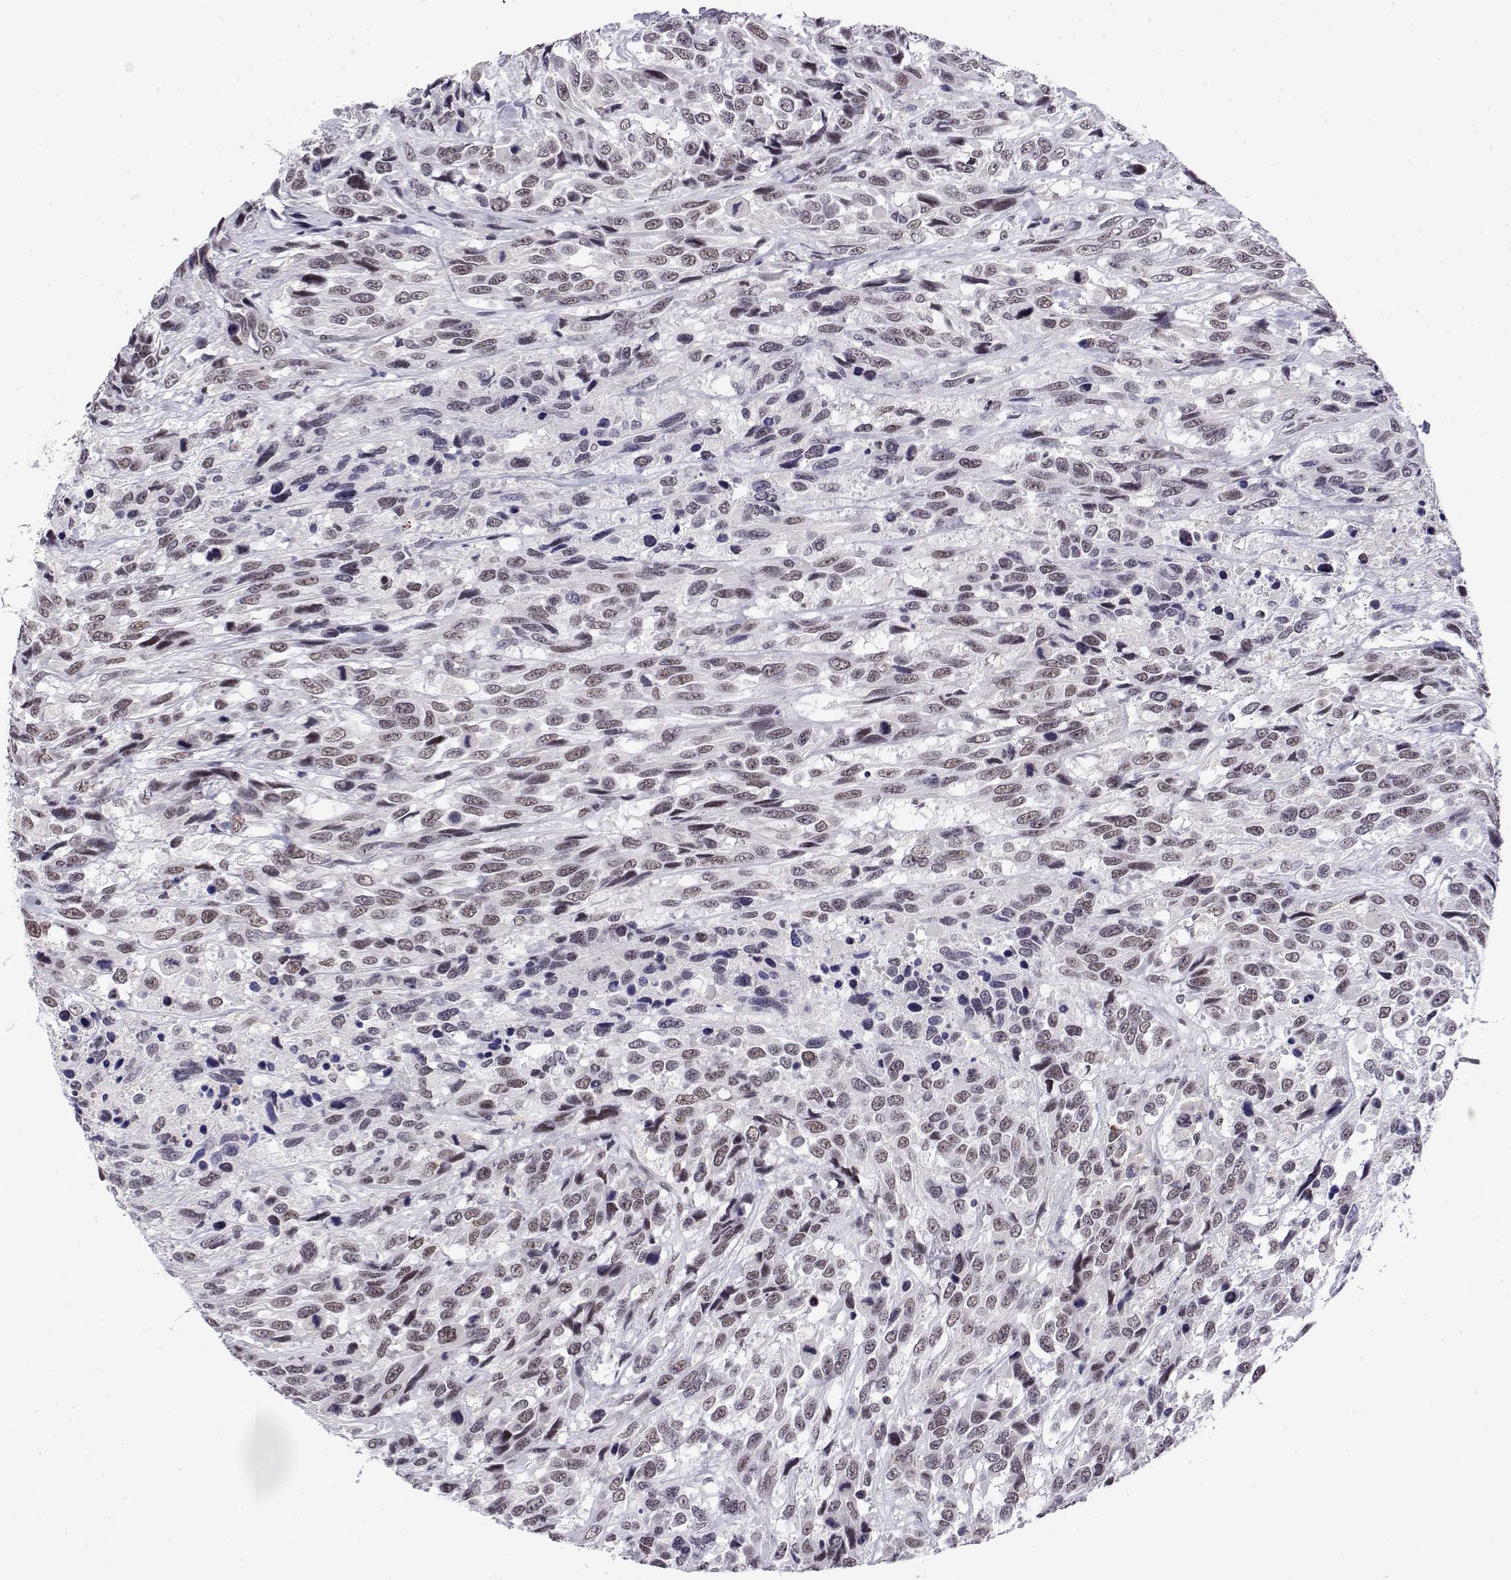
{"staining": {"intensity": "moderate", "quantity": ">75%", "location": "nuclear"}, "tissue": "urothelial cancer", "cell_type": "Tumor cells", "image_type": "cancer", "snomed": [{"axis": "morphology", "description": "Urothelial carcinoma, High grade"}, {"axis": "topography", "description": "Urinary bladder"}], "caption": "High-power microscopy captured an immunohistochemistry (IHC) micrograph of high-grade urothelial carcinoma, revealing moderate nuclear expression in about >75% of tumor cells.", "gene": "POLDIP3", "patient": {"sex": "female", "age": 70}}